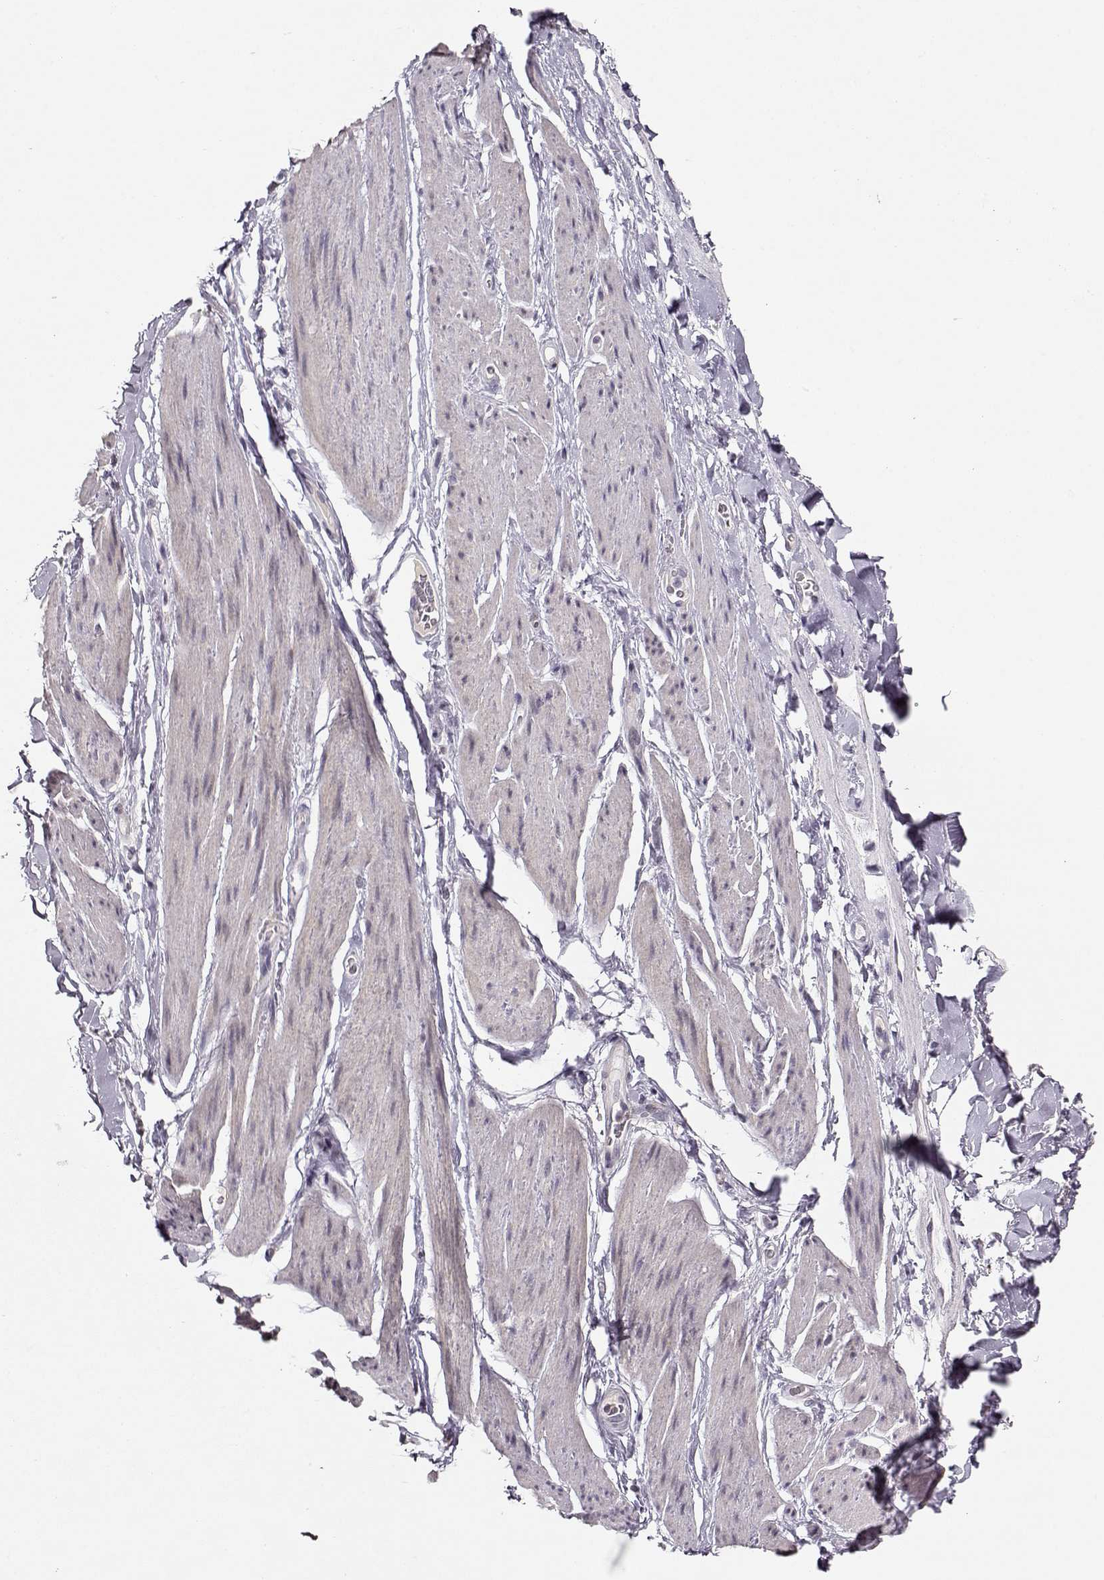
{"staining": {"intensity": "negative", "quantity": "none", "location": "none"}, "tissue": "soft tissue", "cell_type": "Fibroblasts", "image_type": "normal", "snomed": [{"axis": "morphology", "description": "Normal tissue, NOS"}, {"axis": "topography", "description": "Anal"}, {"axis": "topography", "description": "Peripheral nerve tissue"}], "caption": "DAB immunohistochemical staining of normal human soft tissue reveals no significant positivity in fibroblasts.", "gene": "CRX", "patient": {"sex": "male", "age": 53}}